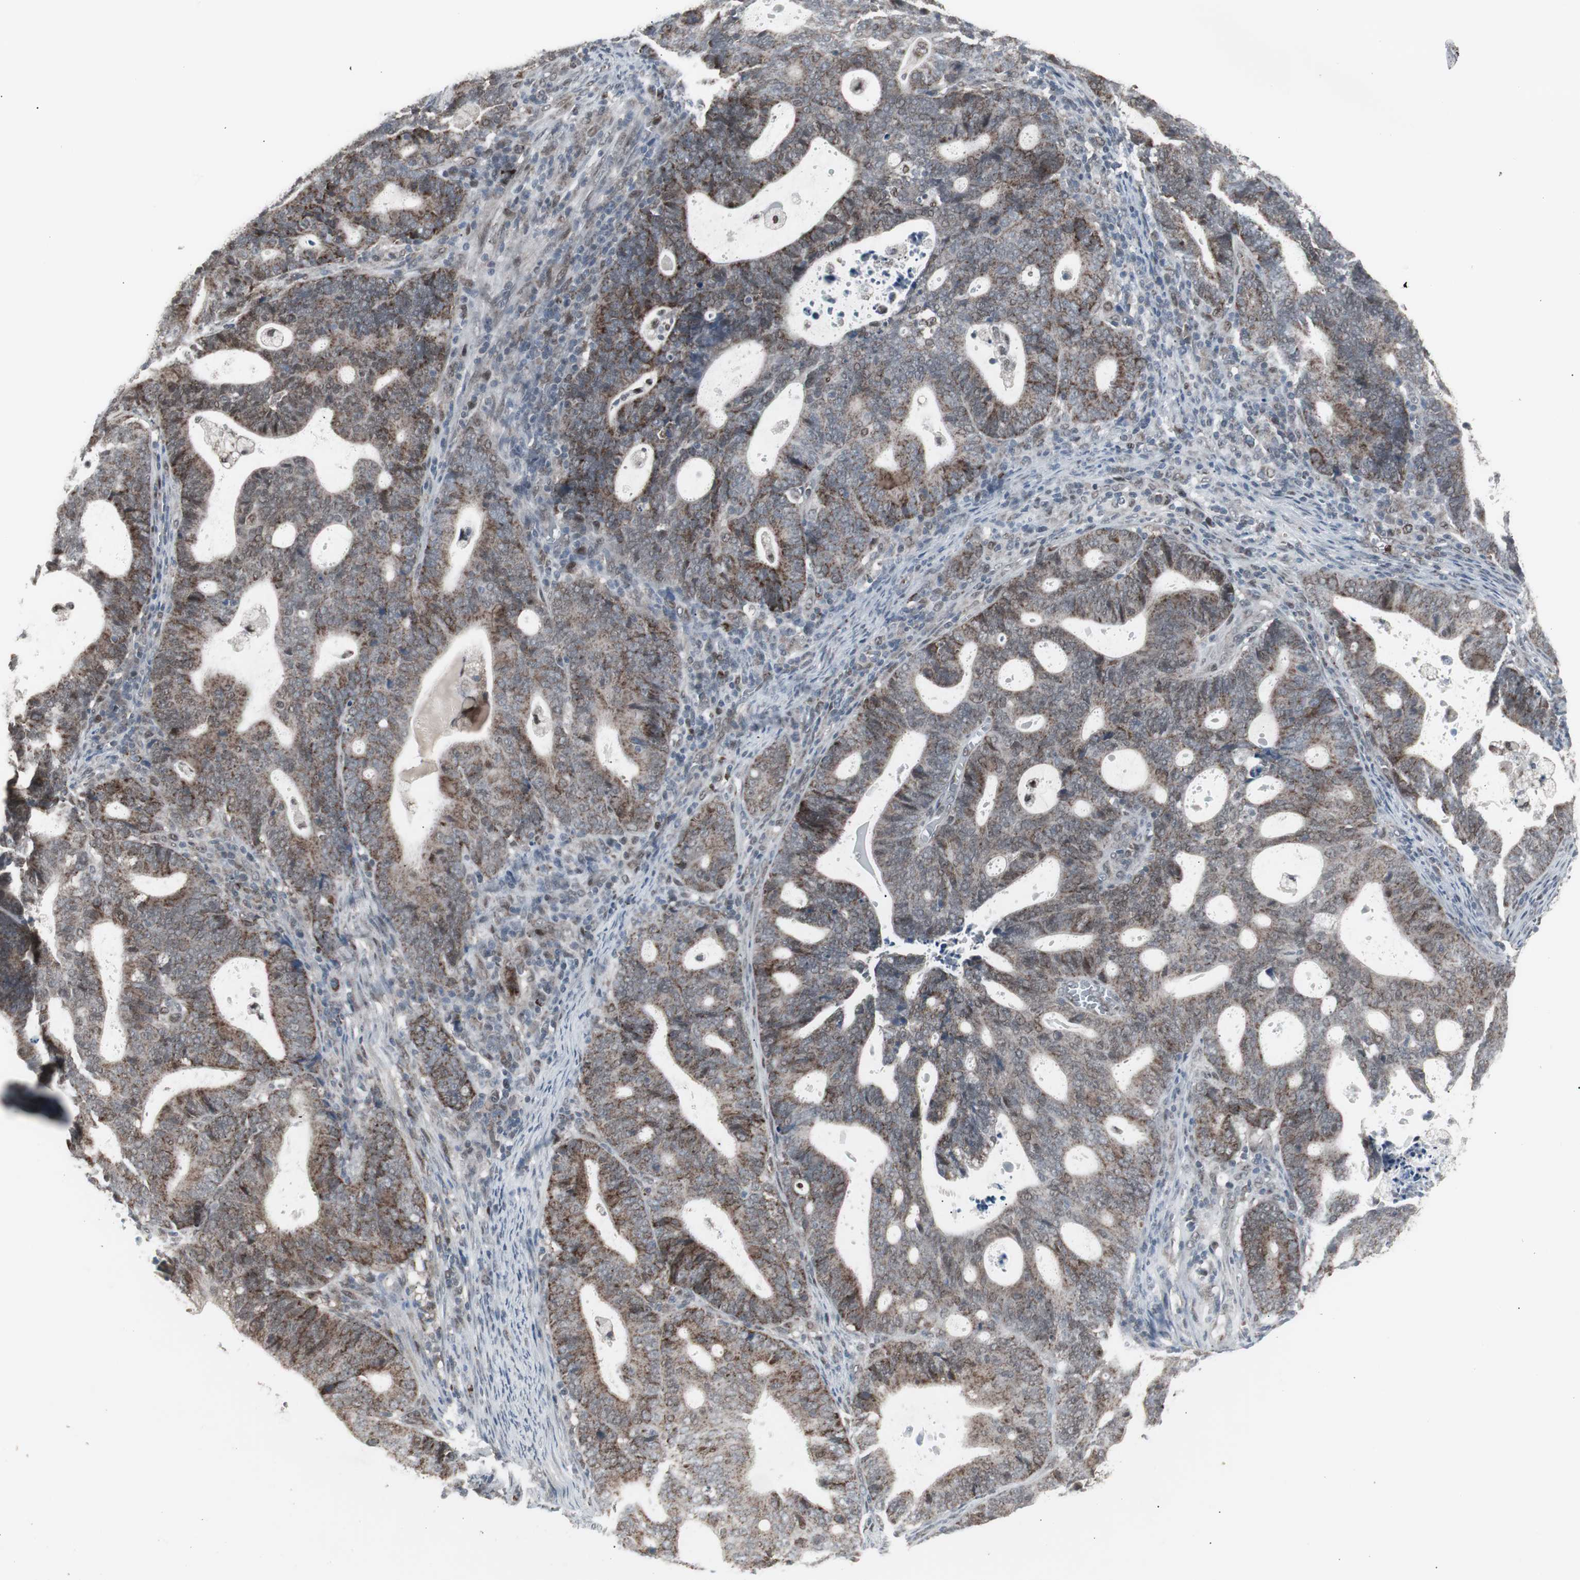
{"staining": {"intensity": "moderate", "quantity": ">75%", "location": "cytoplasmic/membranous,nuclear"}, "tissue": "endometrial cancer", "cell_type": "Tumor cells", "image_type": "cancer", "snomed": [{"axis": "morphology", "description": "Adenocarcinoma, NOS"}, {"axis": "topography", "description": "Uterus"}], "caption": "High-power microscopy captured an IHC micrograph of endometrial adenocarcinoma, revealing moderate cytoplasmic/membranous and nuclear staining in approximately >75% of tumor cells.", "gene": "RXRA", "patient": {"sex": "female", "age": 83}}